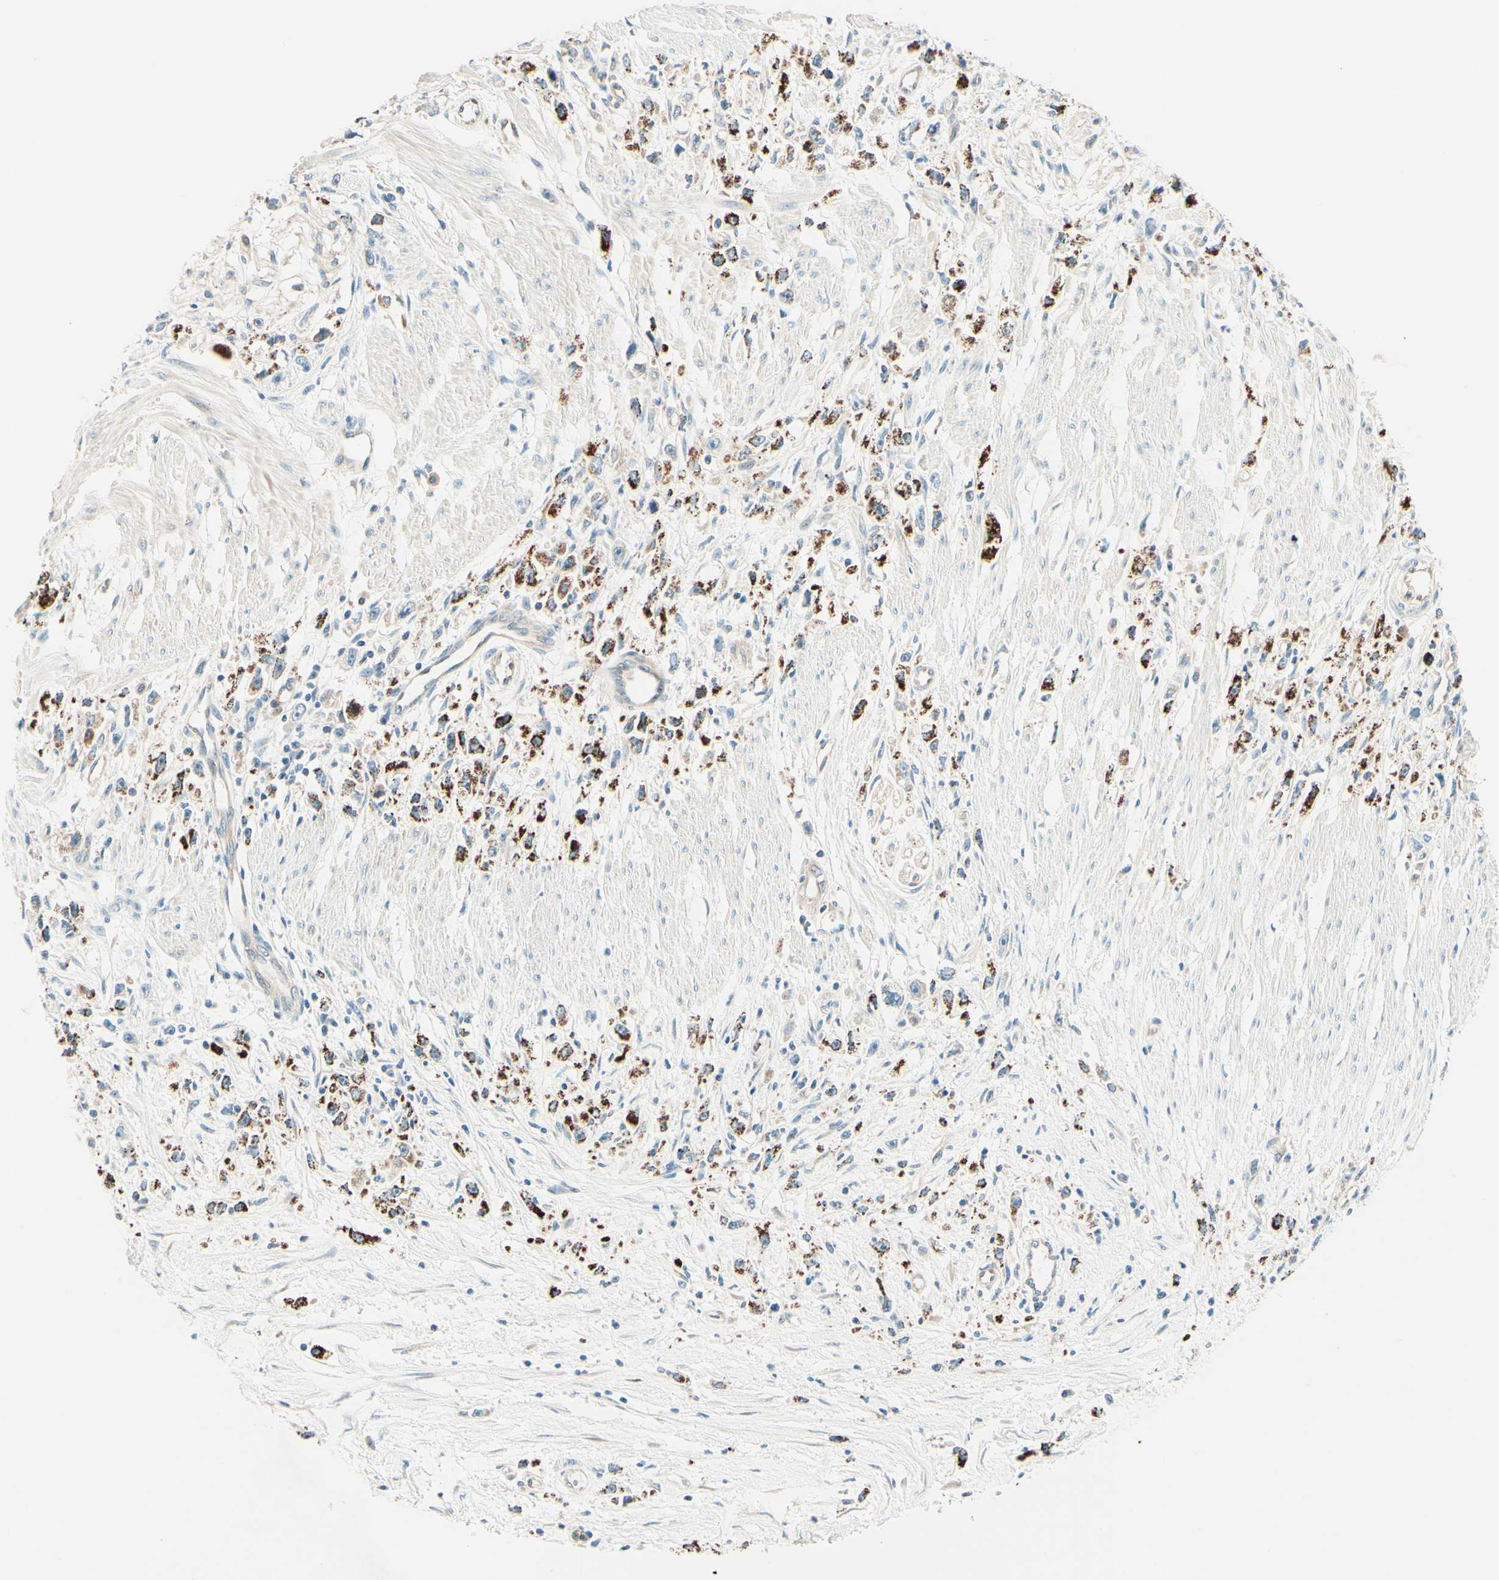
{"staining": {"intensity": "moderate", "quantity": ">75%", "location": "cytoplasmic/membranous"}, "tissue": "stomach cancer", "cell_type": "Tumor cells", "image_type": "cancer", "snomed": [{"axis": "morphology", "description": "Adenocarcinoma, NOS"}, {"axis": "topography", "description": "Stomach"}], "caption": "Adenocarcinoma (stomach) was stained to show a protein in brown. There is medium levels of moderate cytoplasmic/membranous expression in about >75% of tumor cells.", "gene": "TAOK2", "patient": {"sex": "female", "age": 59}}